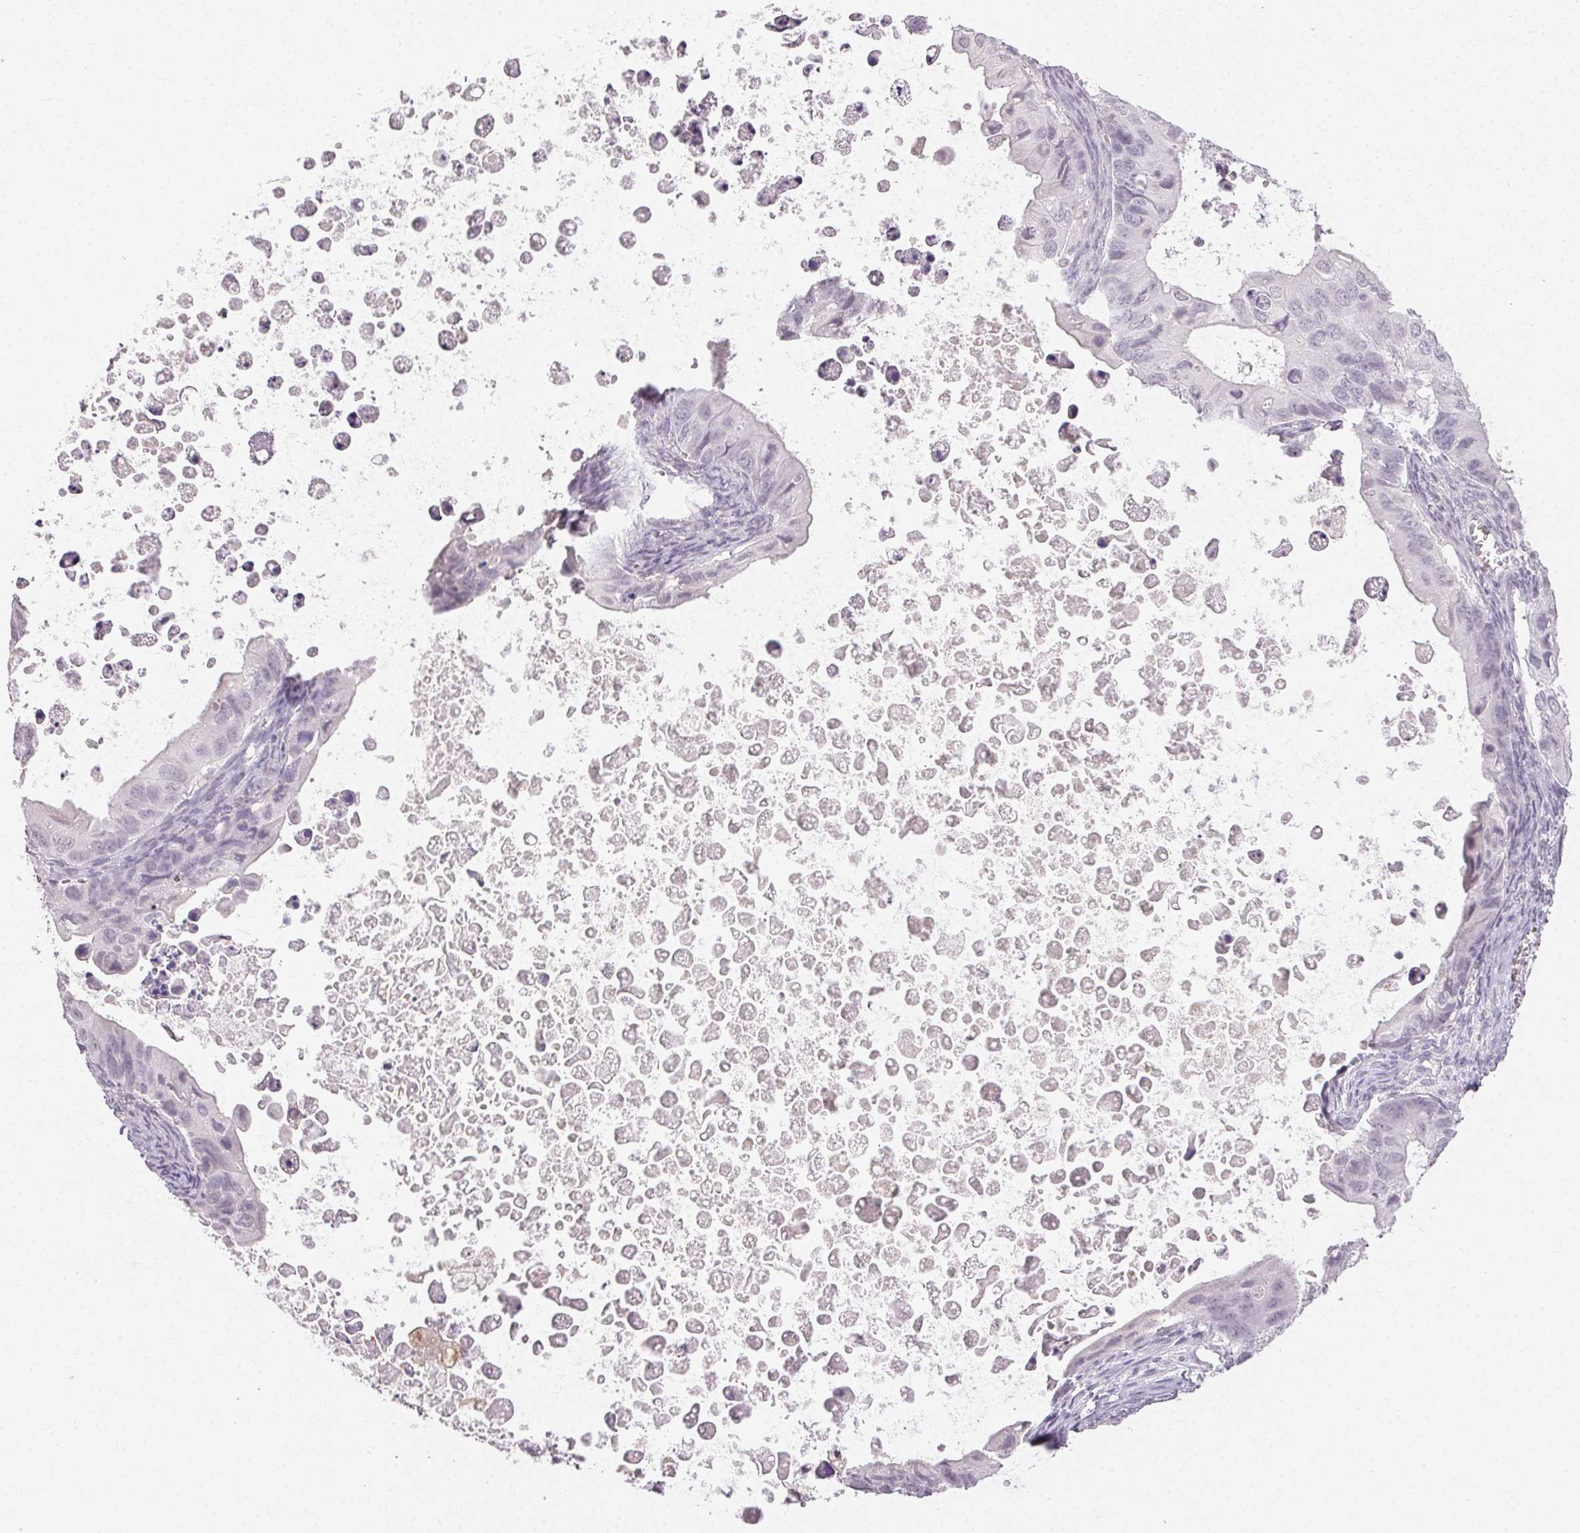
{"staining": {"intensity": "negative", "quantity": "none", "location": "none"}, "tissue": "ovarian cancer", "cell_type": "Tumor cells", "image_type": "cancer", "snomed": [{"axis": "morphology", "description": "Cystadenocarcinoma, mucinous, NOS"}, {"axis": "topography", "description": "Ovary"}], "caption": "Immunohistochemistry histopathology image of ovarian cancer (mucinous cystadenocarcinoma) stained for a protein (brown), which demonstrates no staining in tumor cells.", "gene": "TMEM174", "patient": {"sex": "female", "age": 64}}